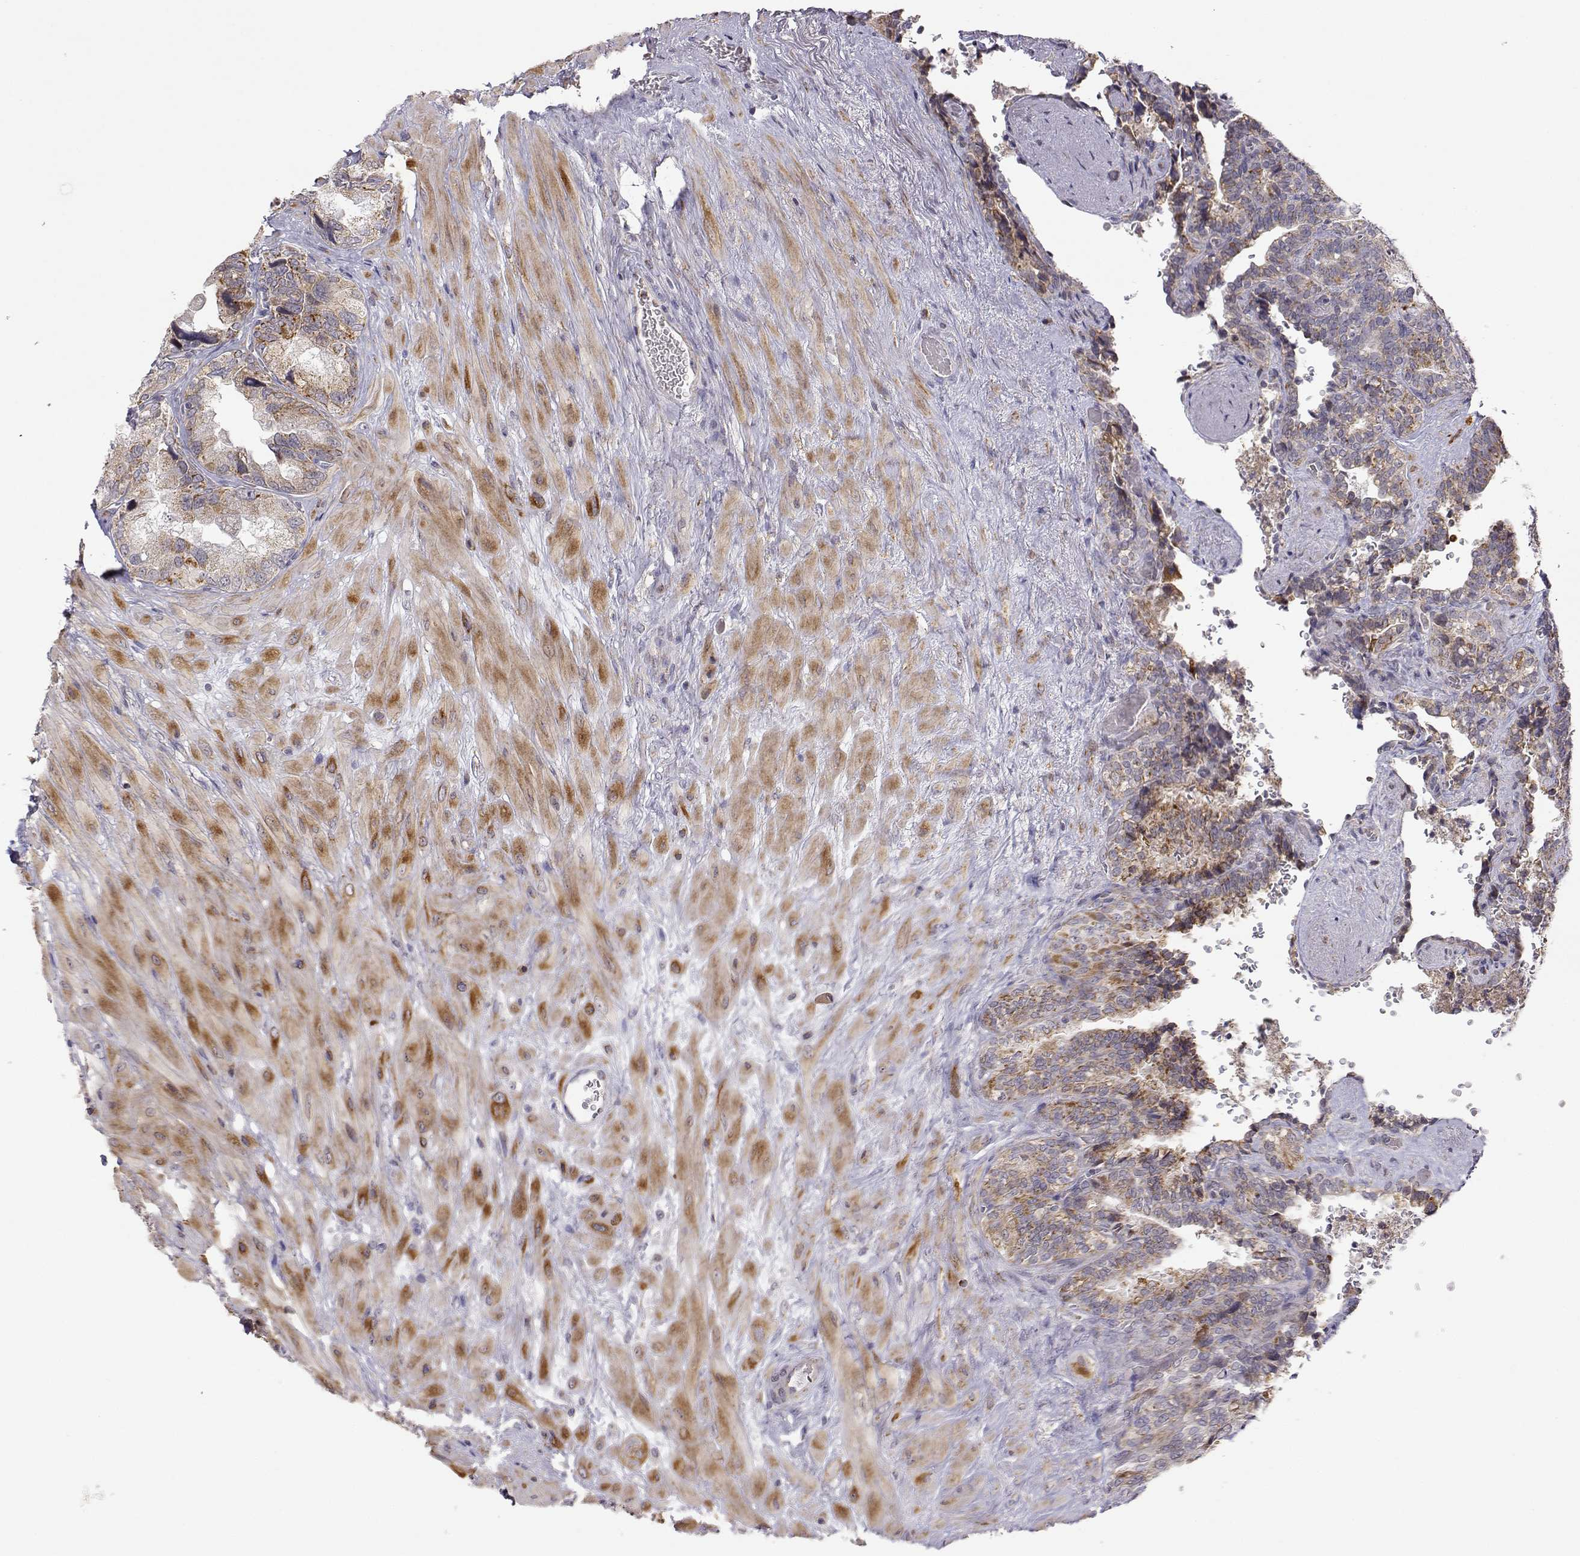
{"staining": {"intensity": "weak", "quantity": ">75%", "location": "cytoplasmic/membranous"}, "tissue": "seminal vesicle", "cell_type": "Glandular cells", "image_type": "normal", "snomed": [{"axis": "morphology", "description": "Normal tissue, NOS"}, {"axis": "topography", "description": "Seminal veicle"}], "caption": "High-power microscopy captured an IHC micrograph of normal seminal vesicle, revealing weak cytoplasmic/membranous positivity in approximately >75% of glandular cells.", "gene": "EXOG", "patient": {"sex": "male", "age": 69}}